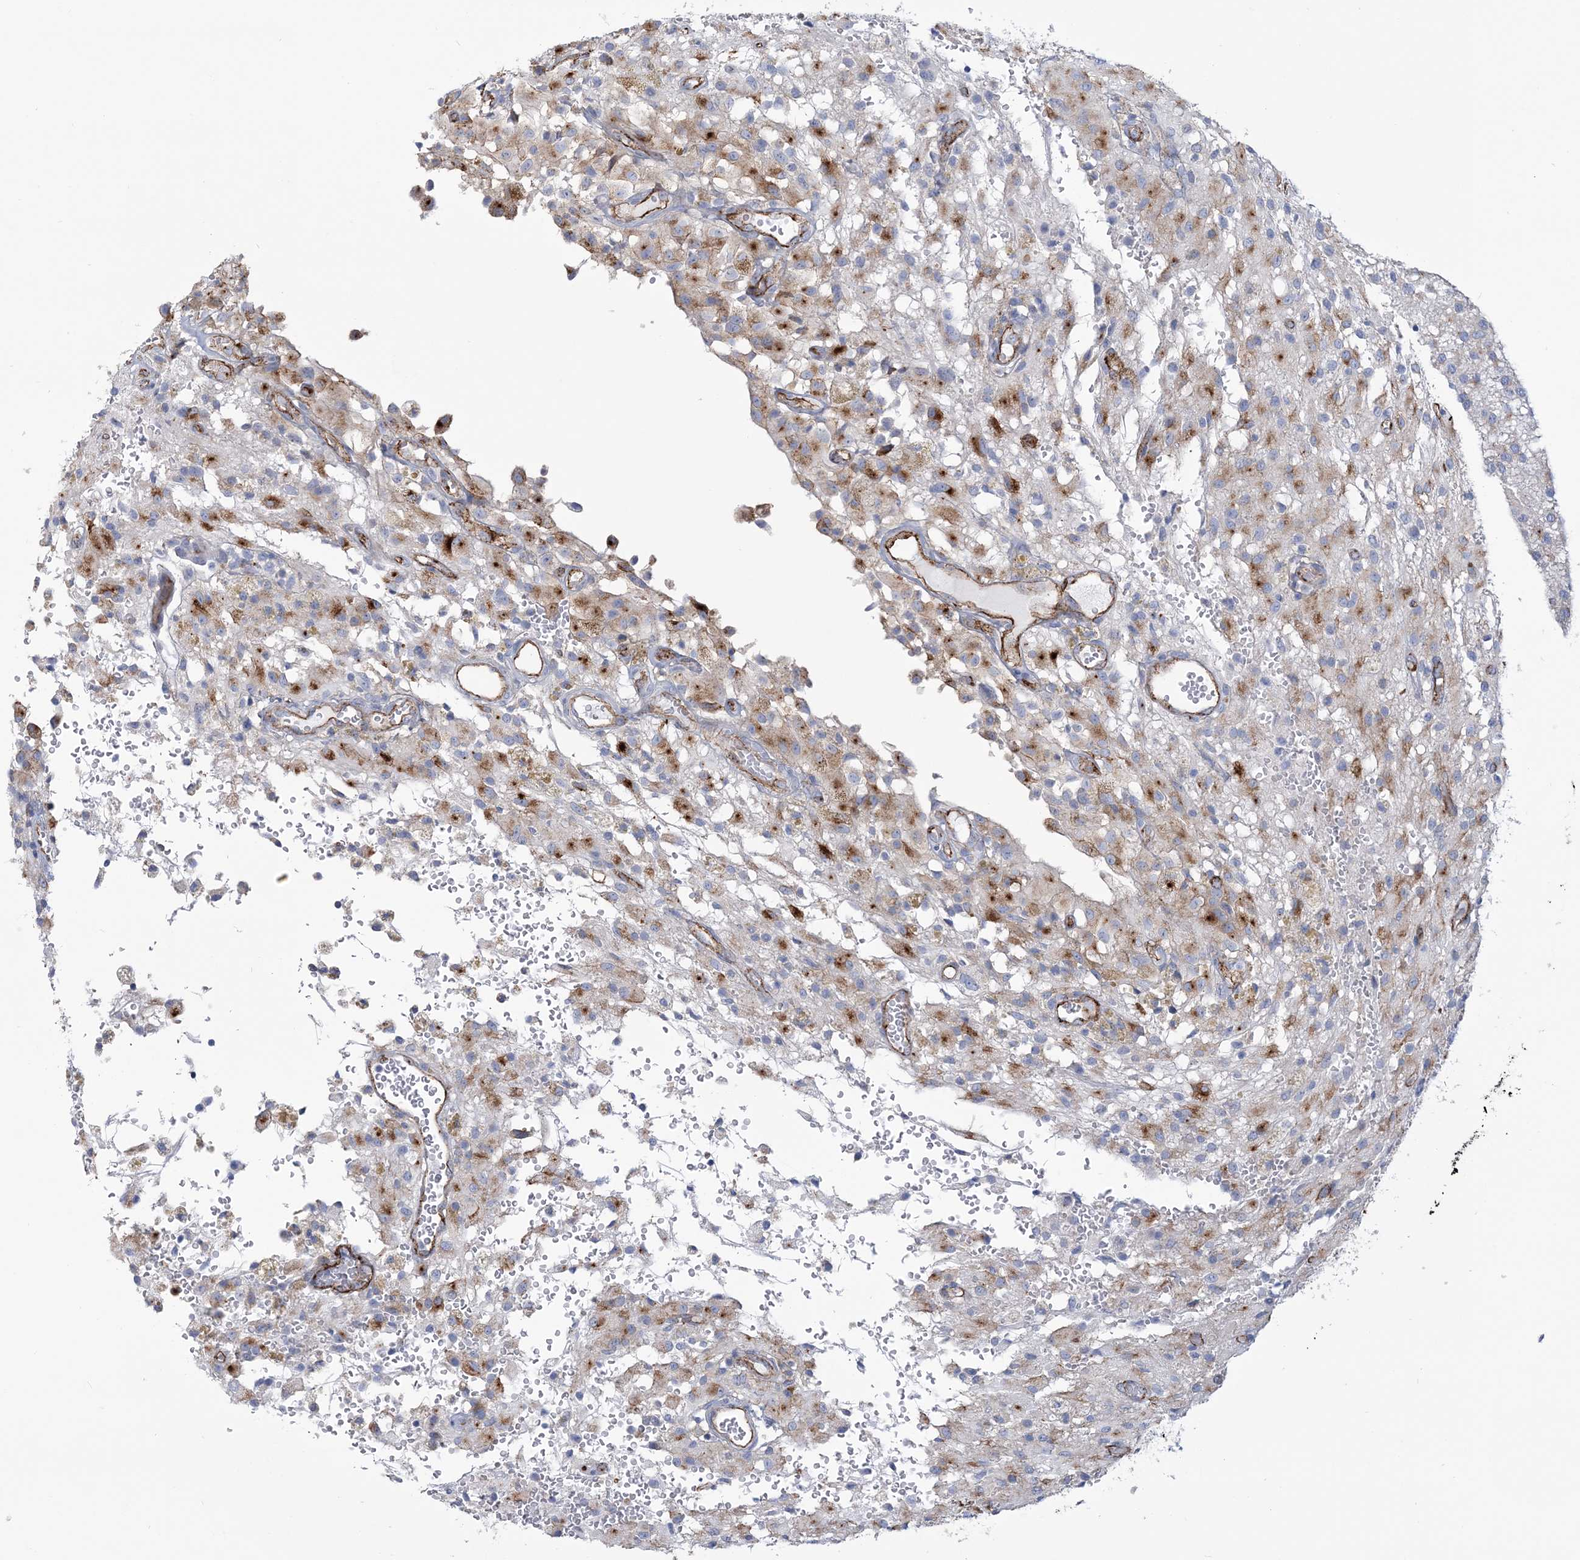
{"staining": {"intensity": "moderate", "quantity": ">75%", "location": "cytoplasmic/membranous"}, "tissue": "glioma", "cell_type": "Tumor cells", "image_type": "cancer", "snomed": [{"axis": "morphology", "description": "Glioma, malignant, High grade"}, {"axis": "topography", "description": "Brain"}], "caption": "IHC (DAB) staining of glioma displays moderate cytoplasmic/membranous protein staining in approximately >75% of tumor cells.", "gene": "RAB11FIP5", "patient": {"sex": "female", "age": 59}}